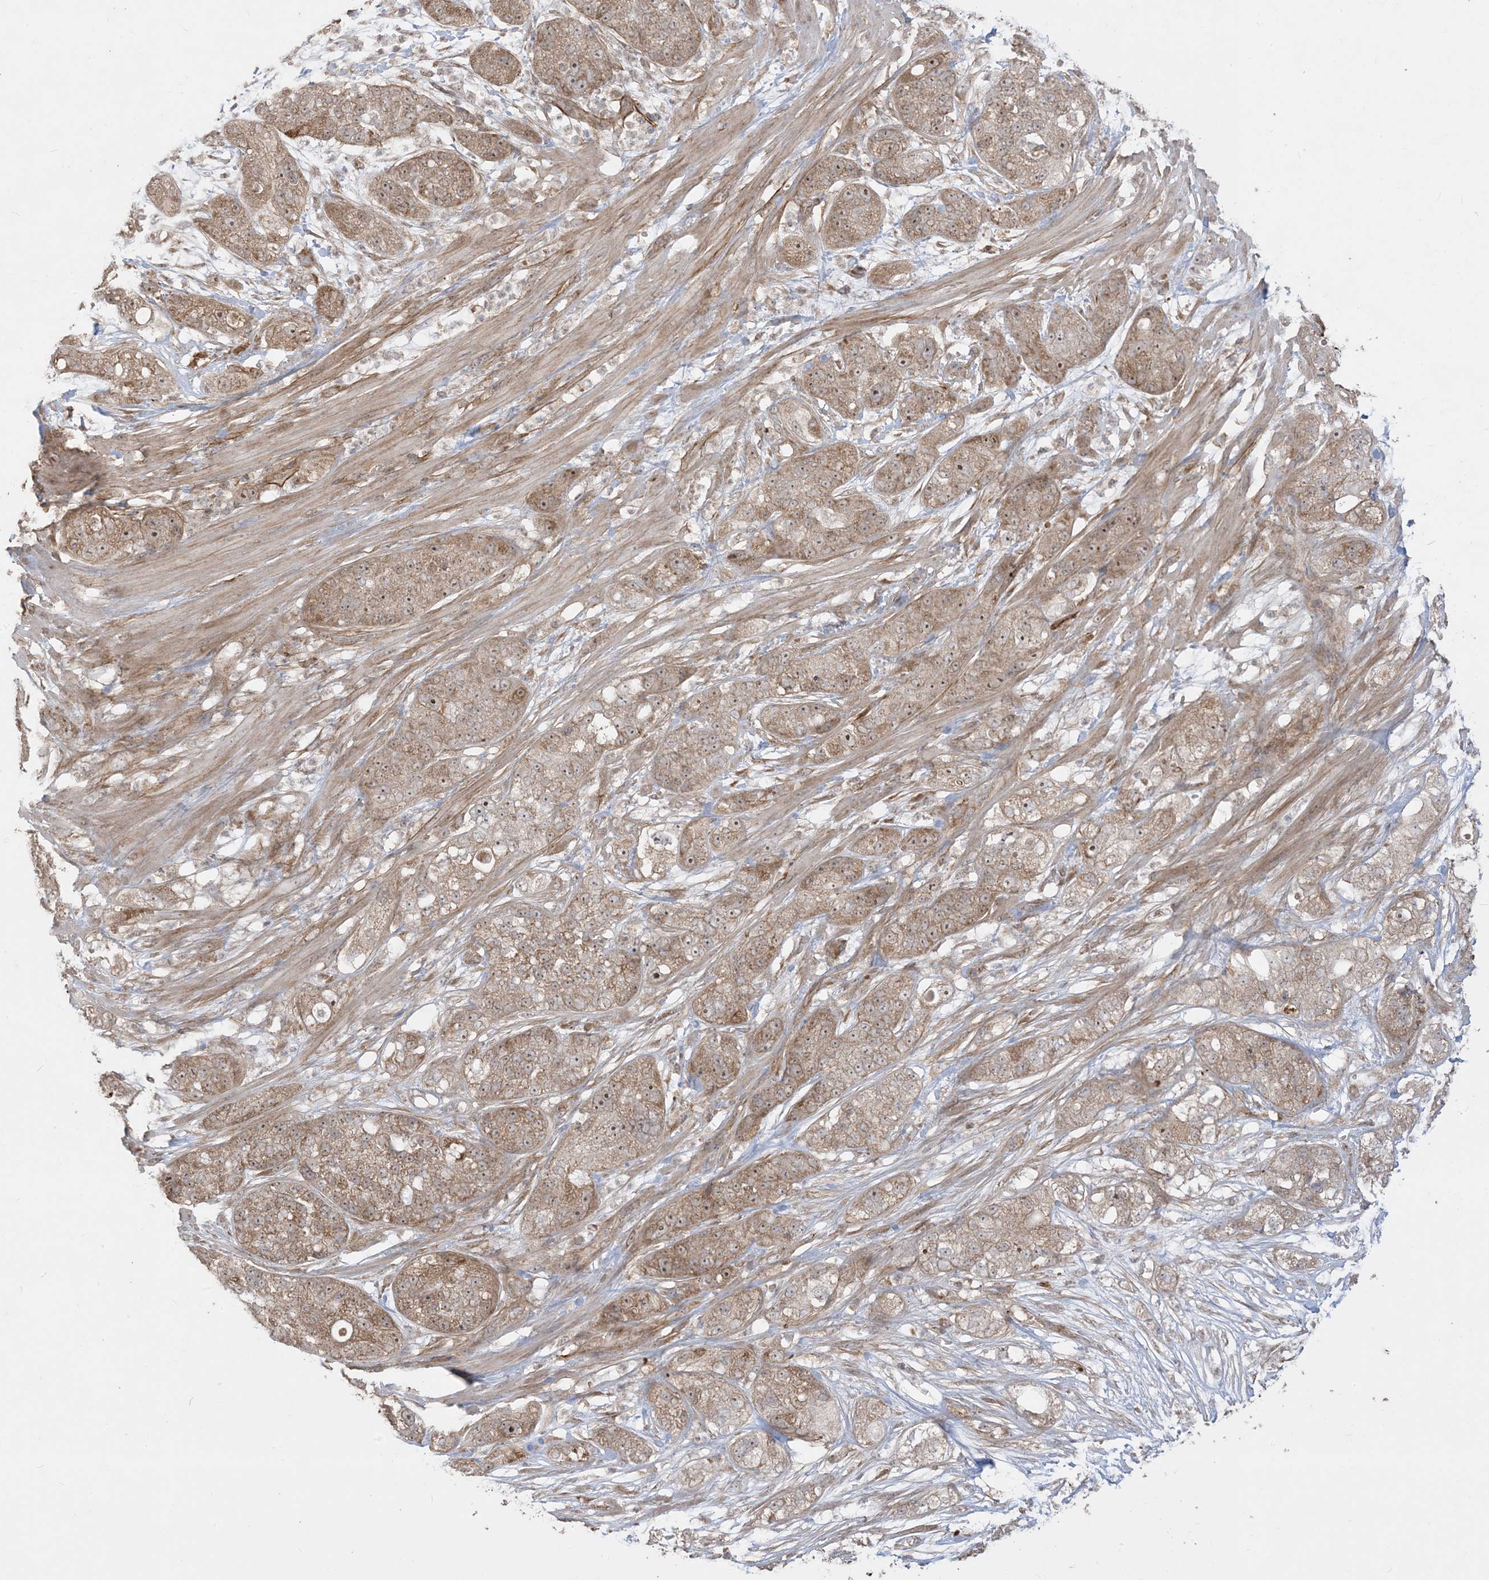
{"staining": {"intensity": "moderate", "quantity": ">75%", "location": "cytoplasmic/membranous,nuclear"}, "tissue": "pancreatic cancer", "cell_type": "Tumor cells", "image_type": "cancer", "snomed": [{"axis": "morphology", "description": "Adenocarcinoma, NOS"}, {"axis": "topography", "description": "Pancreas"}], "caption": "Approximately >75% of tumor cells in pancreatic cancer reveal moderate cytoplasmic/membranous and nuclear protein positivity as visualized by brown immunohistochemical staining.", "gene": "SIRT3", "patient": {"sex": "female", "age": 78}}